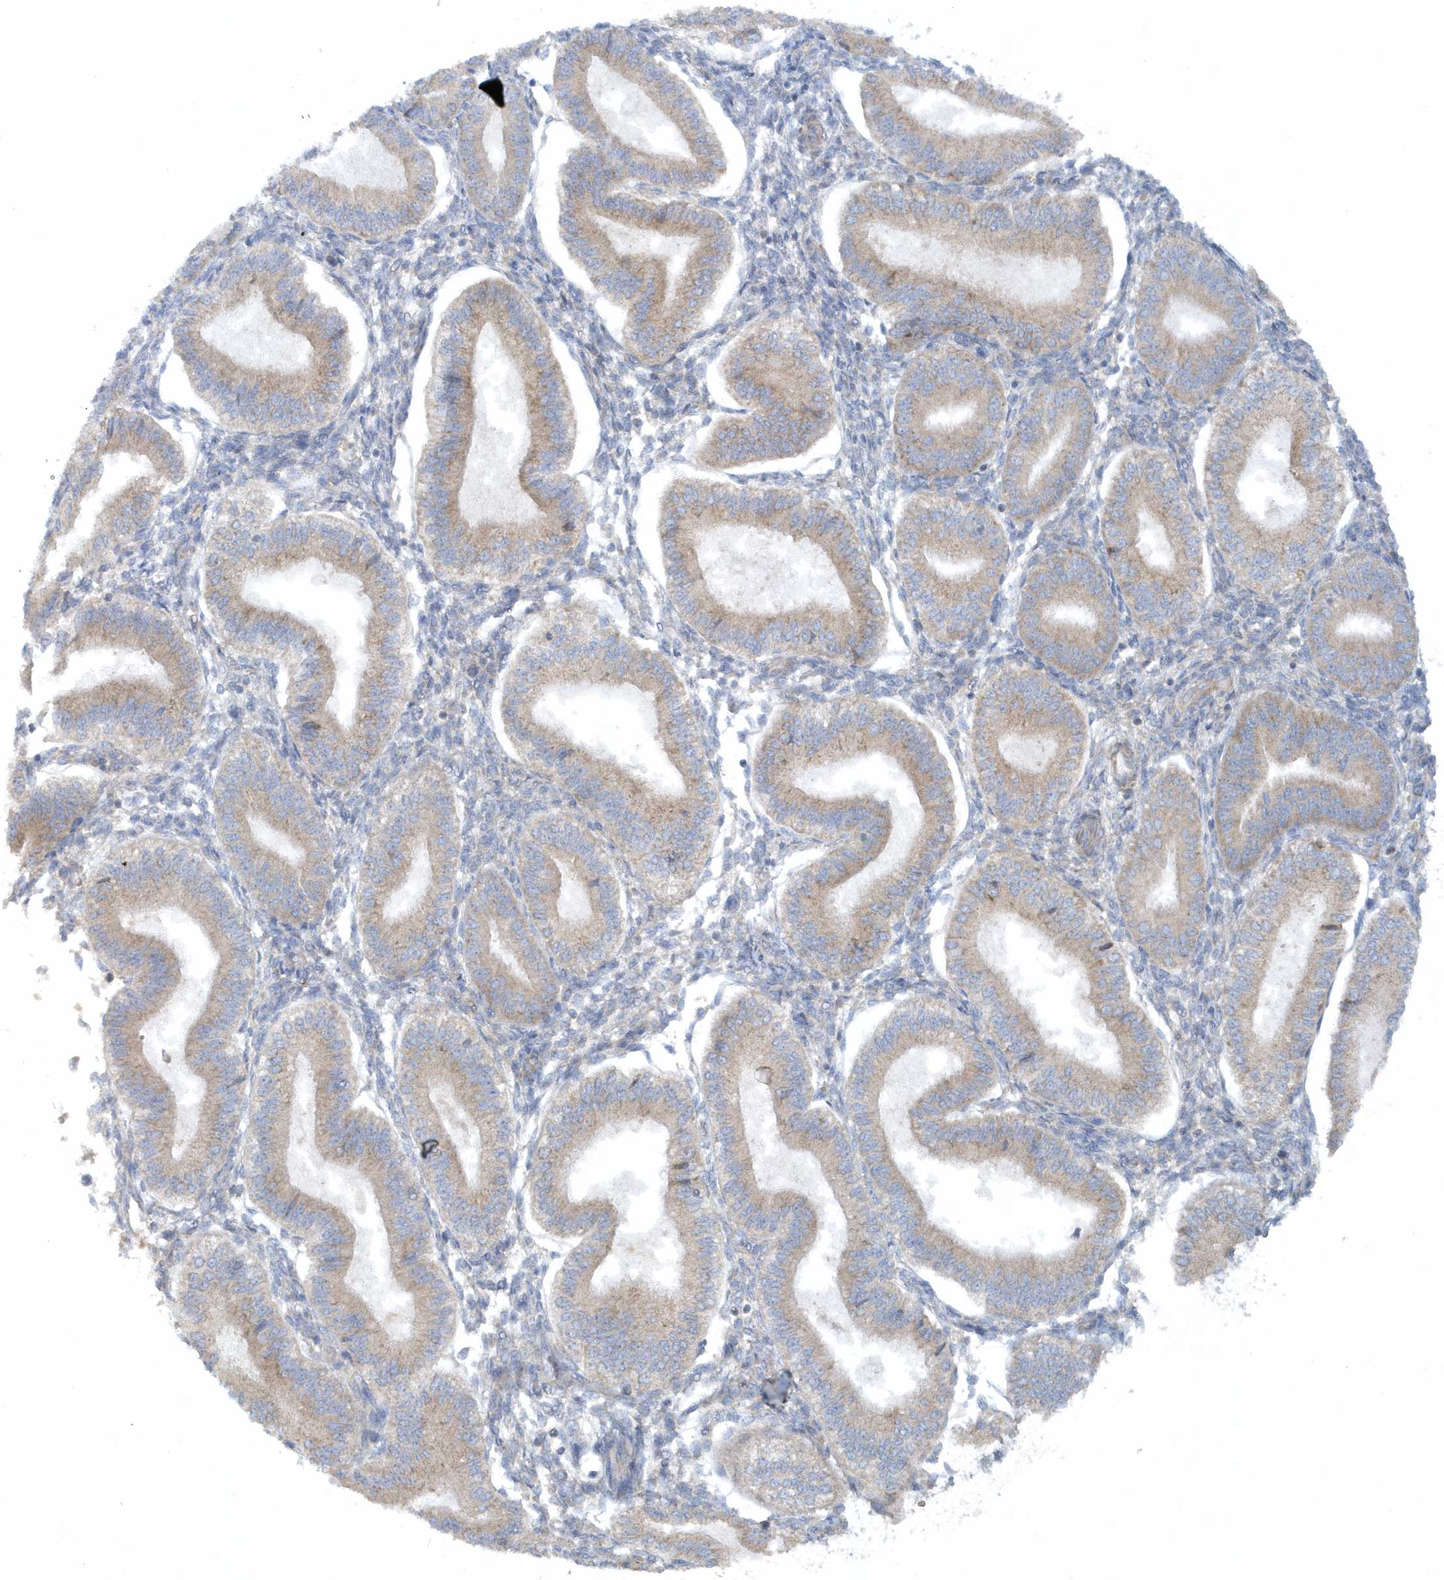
{"staining": {"intensity": "weak", "quantity": "<25%", "location": "cytoplasmic/membranous"}, "tissue": "endometrium", "cell_type": "Cells in endometrial stroma", "image_type": "normal", "snomed": [{"axis": "morphology", "description": "Normal tissue, NOS"}, {"axis": "topography", "description": "Endometrium"}], "caption": "DAB (3,3'-diaminobenzidine) immunohistochemical staining of benign endometrium reveals no significant expression in cells in endometrial stroma.", "gene": "CNOT10", "patient": {"sex": "female", "age": 39}}